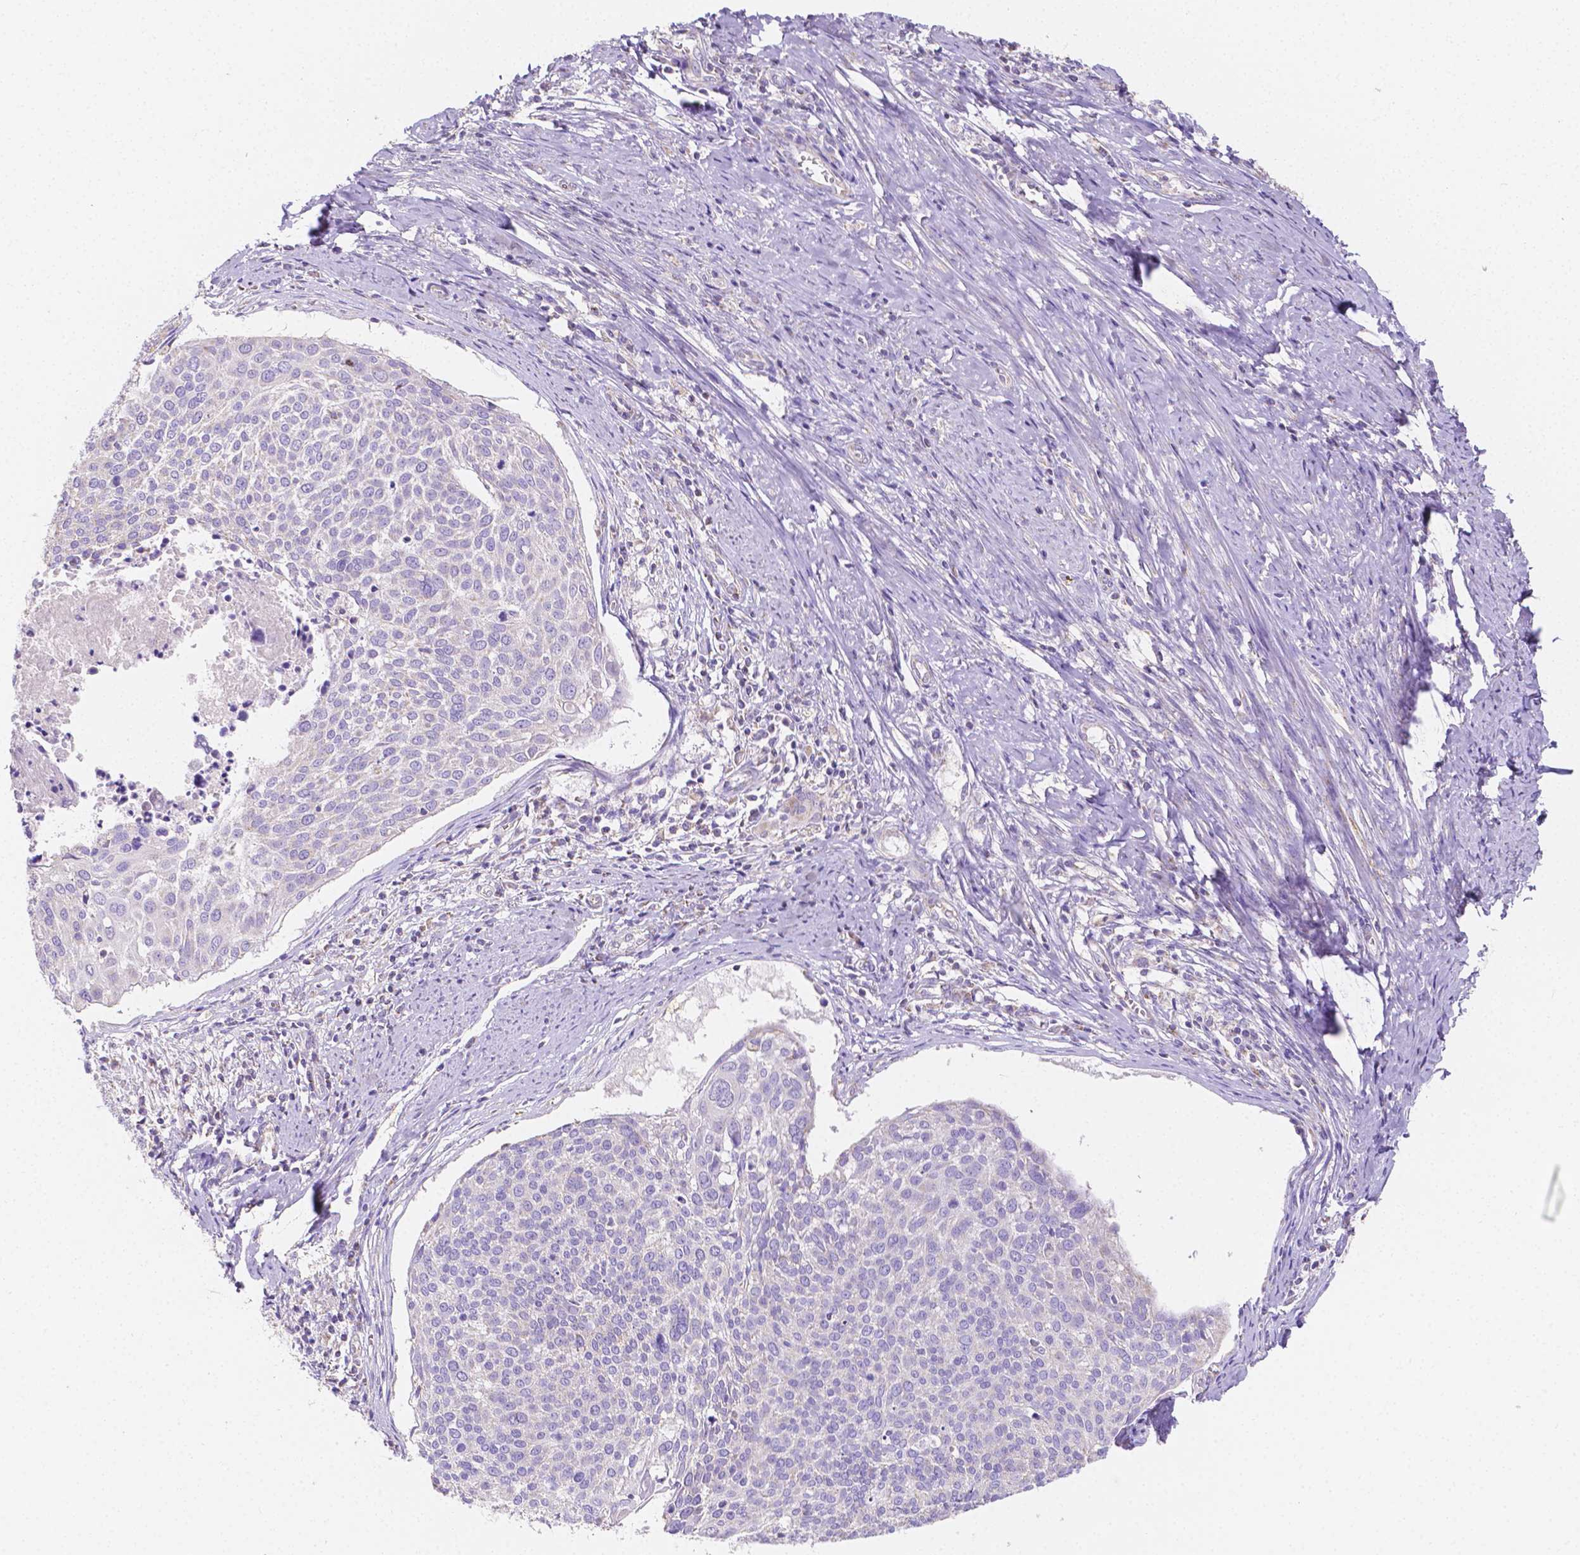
{"staining": {"intensity": "negative", "quantity": "none", "location": "none"}, "tissue": "cervical cancer", "cell_type": "Tumor cells", "image_type": "cancer", "snomed": [{"axis": "morphology", "description": "Squamous cell carcinoma, NOS"}, {"axis": "topography", "description": "Cervix"}], "caption": "High magnification brightfield microscopy of cervical squamous cell carcinoma stained with DAB (3,3'-diaminobenzidine) (brown) and counterstained with hematoxylin (blue): tumor cells show no significant staining.", "gene": "SGTB", "patient": {"sex": "female", "age": 39}}